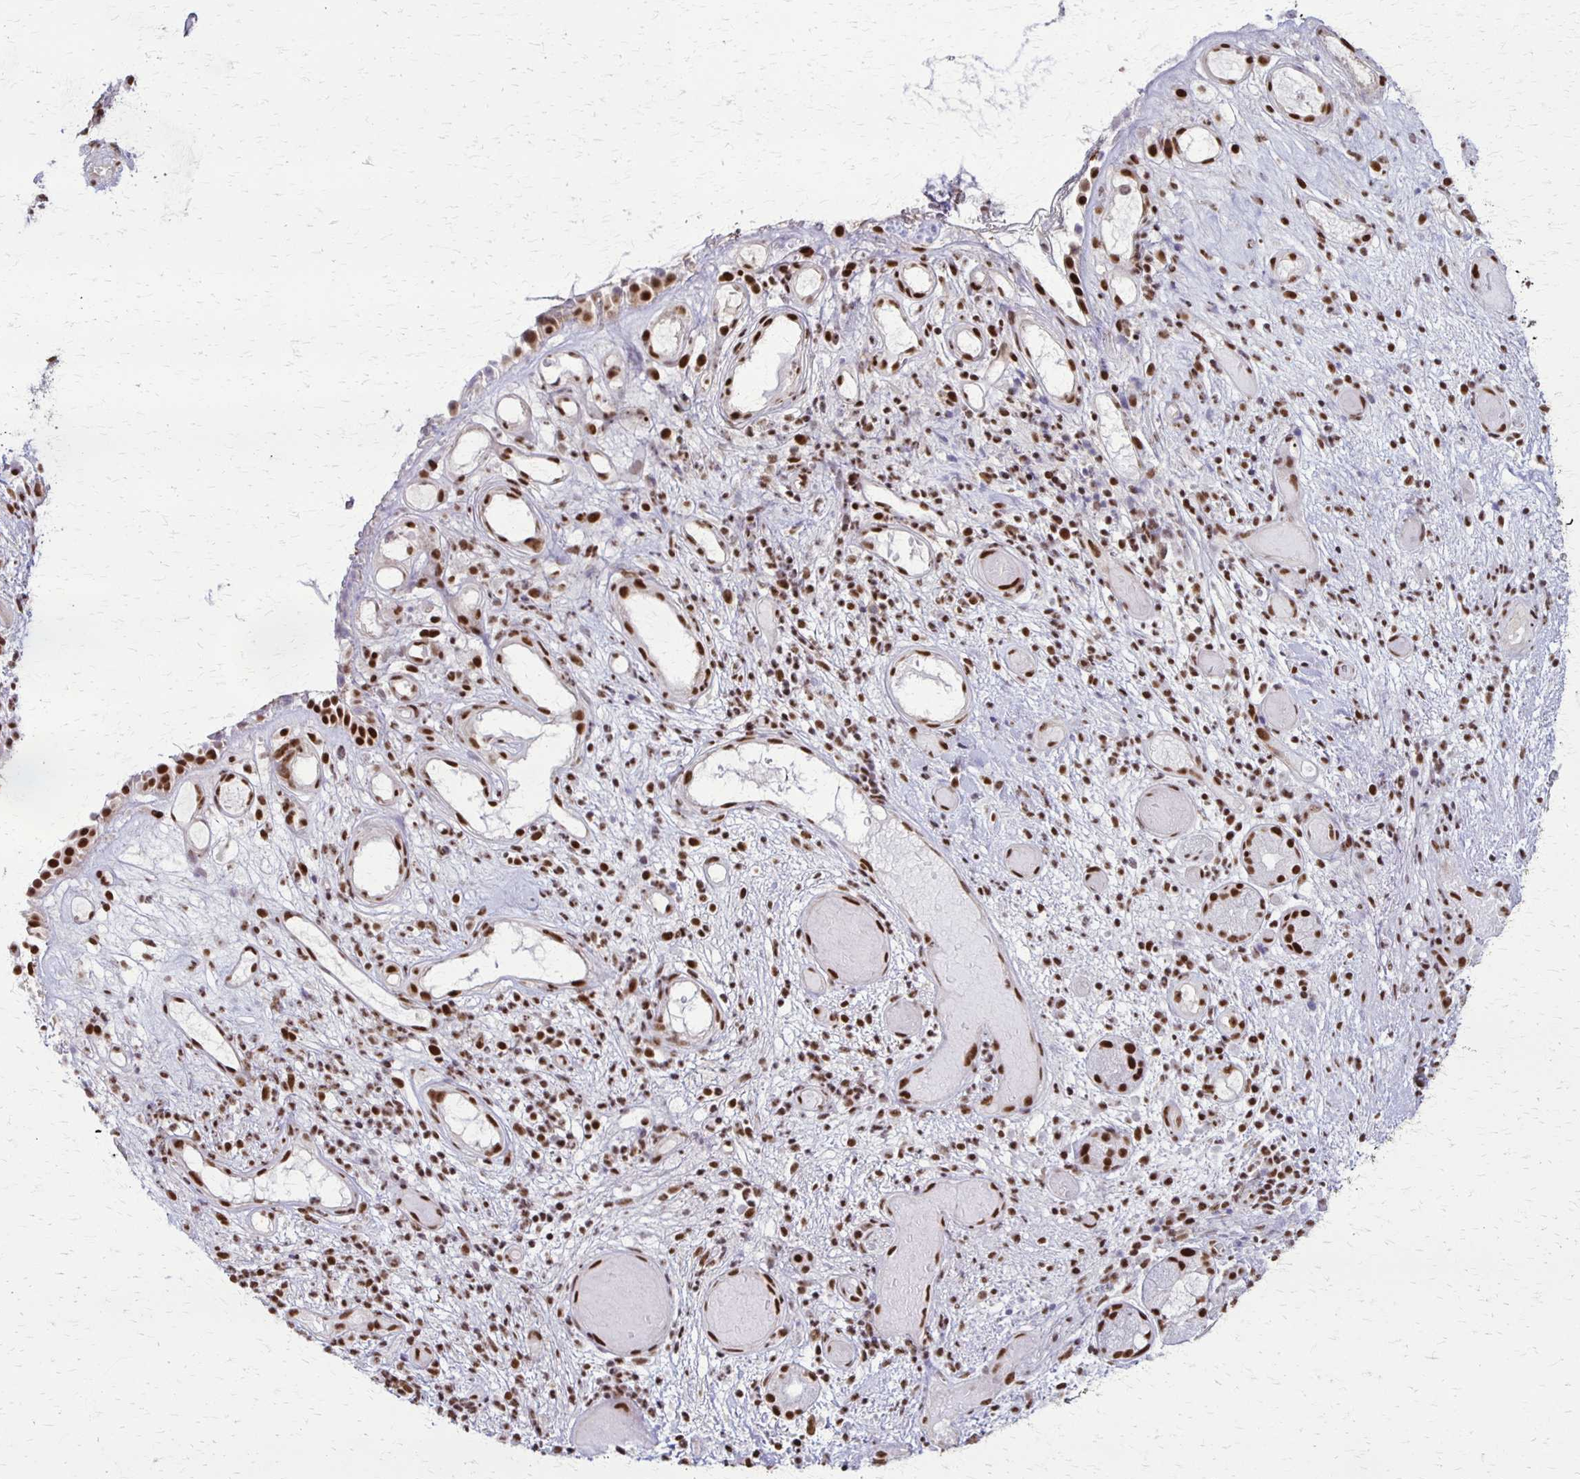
{"staining": {"intensity": "strong", "quantity": ">75%", "location": "nuclear"}, "tissue": "nasopharynx", "cell_type": "Respiratory epithelial cells", "image_type": "normal", "snomed": [{"axis": "morphology", "description": "Normal tissue, NOS"}, {"axis": "morphology", "description": "Inflammation, NOS"}, {"axis": "topography", "description": "Nasopharynx"}], "caption": "Immunohistochemical staining of benign human nasopharynx displays strong nuclear protein staining in approximately >75% of respiratory epithelial cells.", "gene": "XRCC6", "patient": {"sex": "male", "age": 54}}